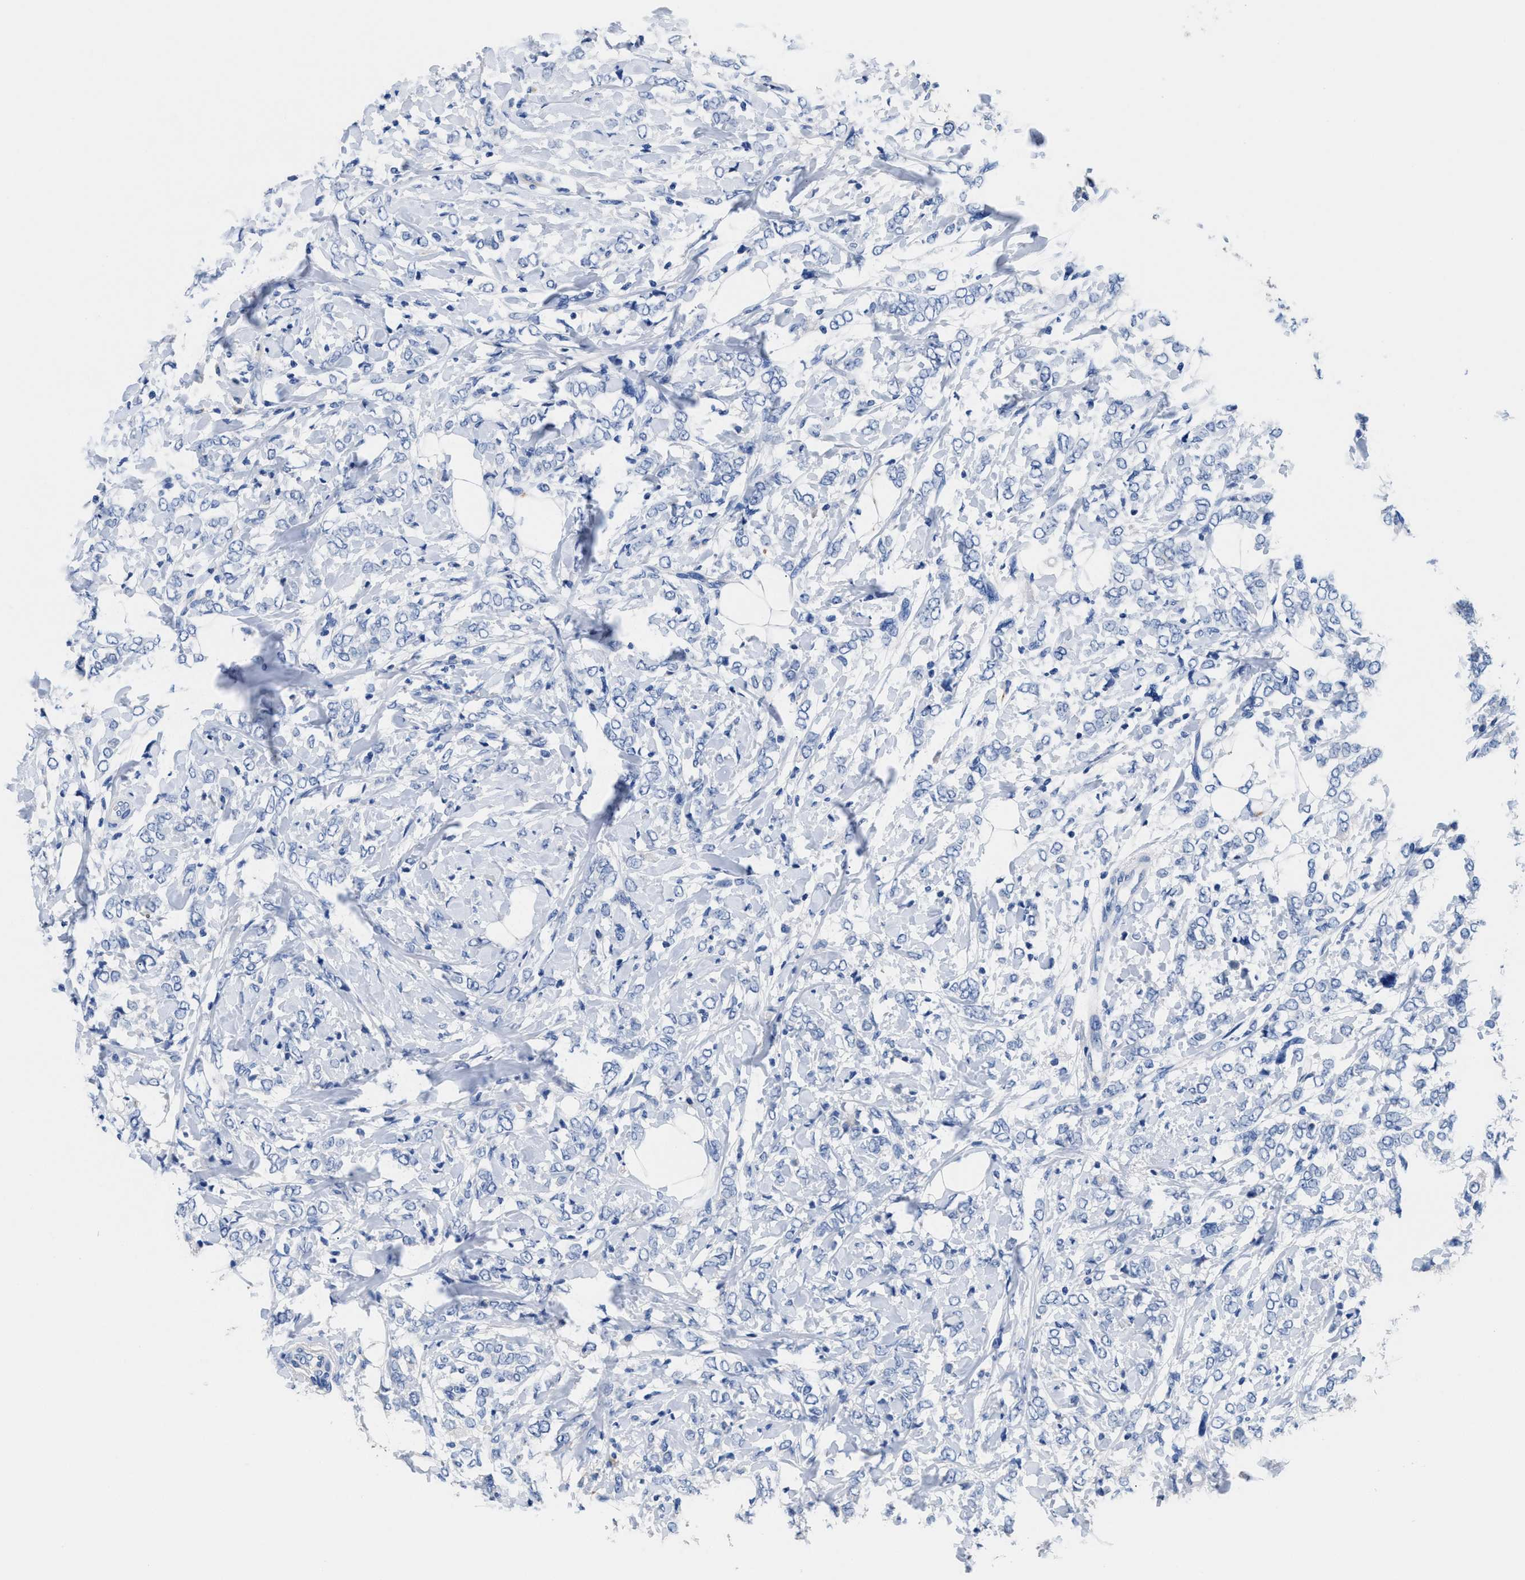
{"staining": {"intensity": "negative", "quantity": "none", "location": "none"}, "tissue": "breast cancer", "cell_type": "Tumor cells", "image_type": "cancer", "snomed": [{"axis": "morphology", "description": "Normal tissue, NOS"}, {"axis": "morphology", "description": "Lobular carcinoma"}, {"axis": "topography", "description": "Breast"}], "caption": "IHC photomicrograph of neoplastic tissue: human breast cancer stained with DAB reveals no significant protein expression in tumor cells.", "gene": "SLFN13", "patient": {"sex": "female", "age": 47}}